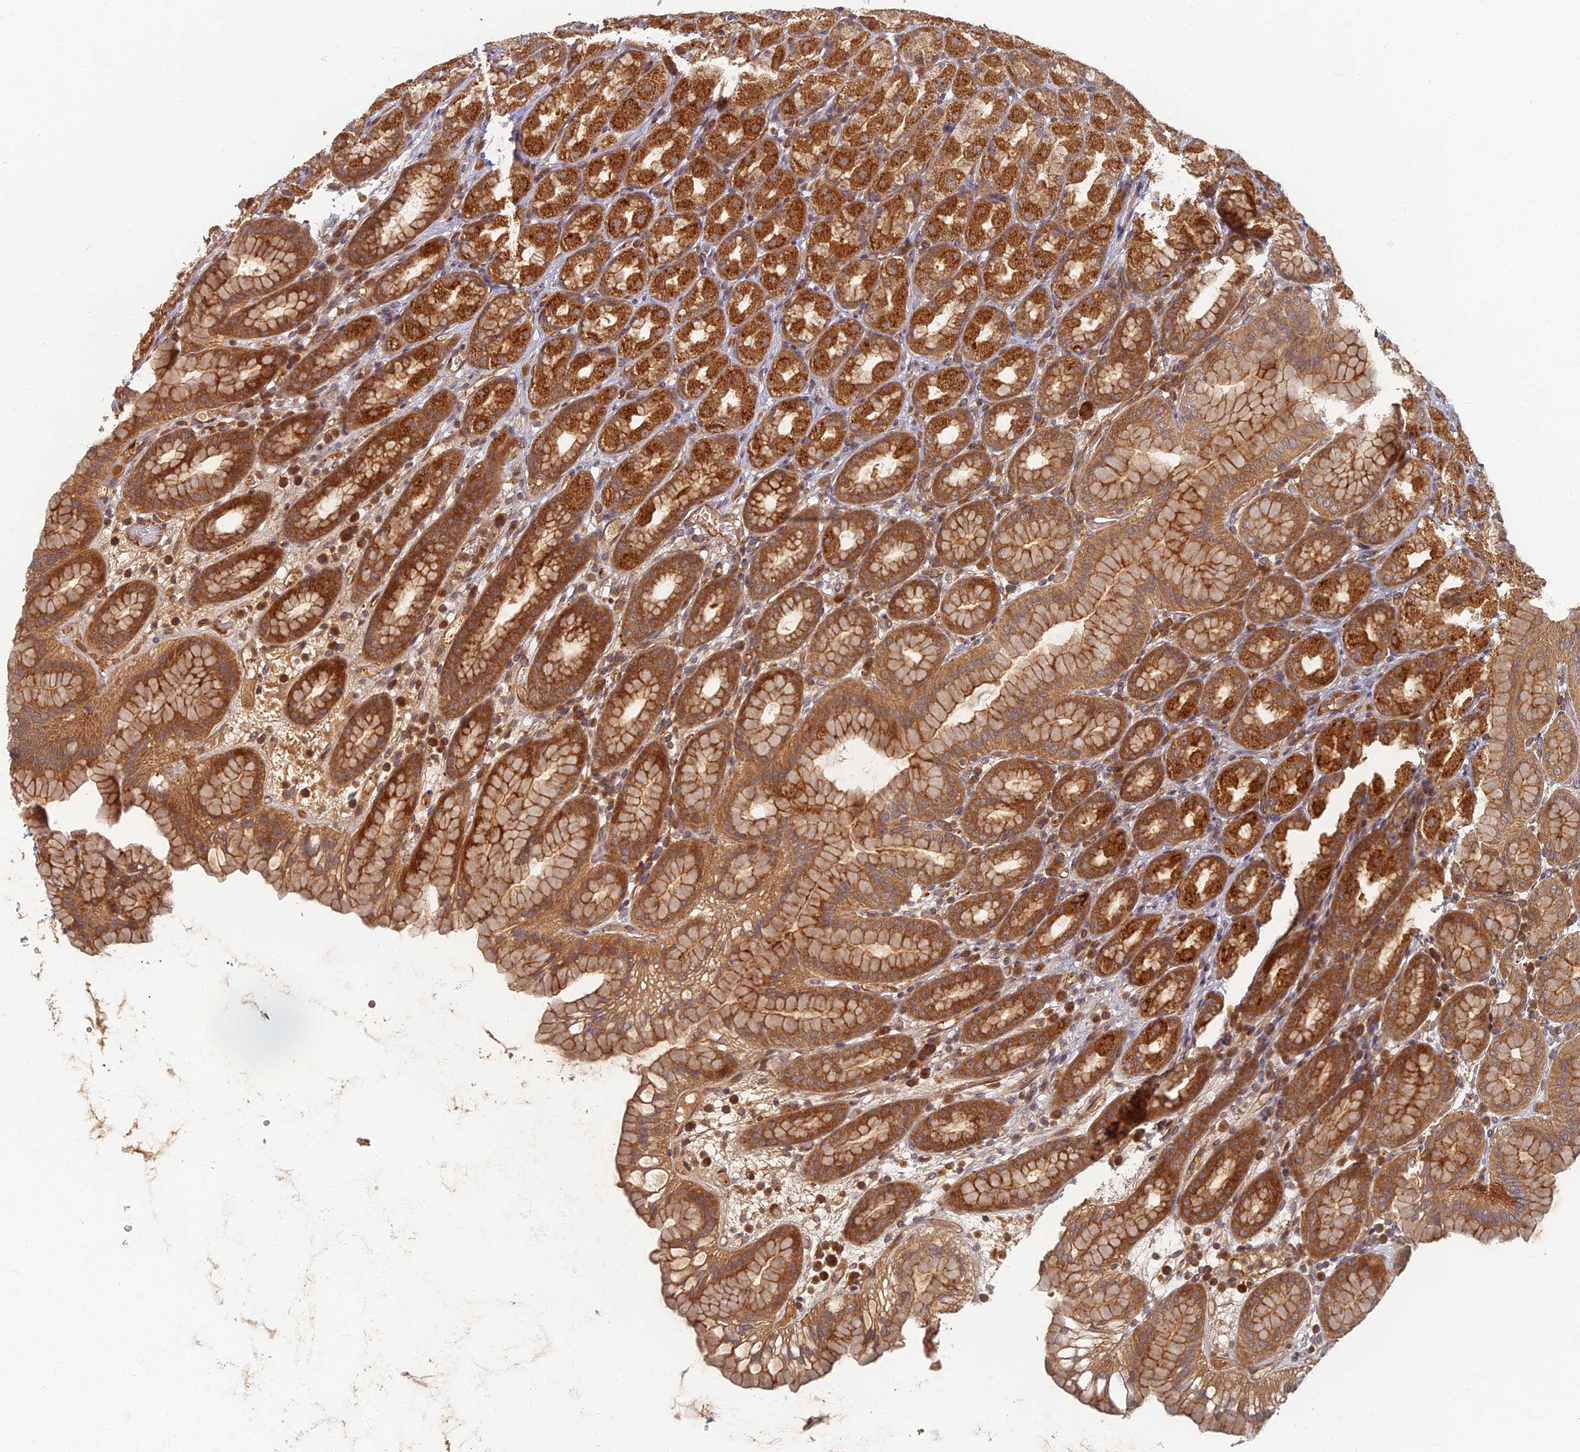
{"staining": {"intensity": "strong", "quantity": ">75%", "location": "cytoplasmic/membranous"}, "tissue": "stomach", "cell_type": "Glandular cells", "image_type": "normal", "snomed": [{"axis": "morphology", "description": "Normal tissue, NOS"}, {"axis": "topography", "description": "Stomach, upper"}], "caption": "Stomach stained for a protein (brown) demonstrates strong cytoplasmic/membranous positive expression in approximately >75% of glandular cells.", "gene": "INO80D", "patient": {"sex": "male", "age": 68}}